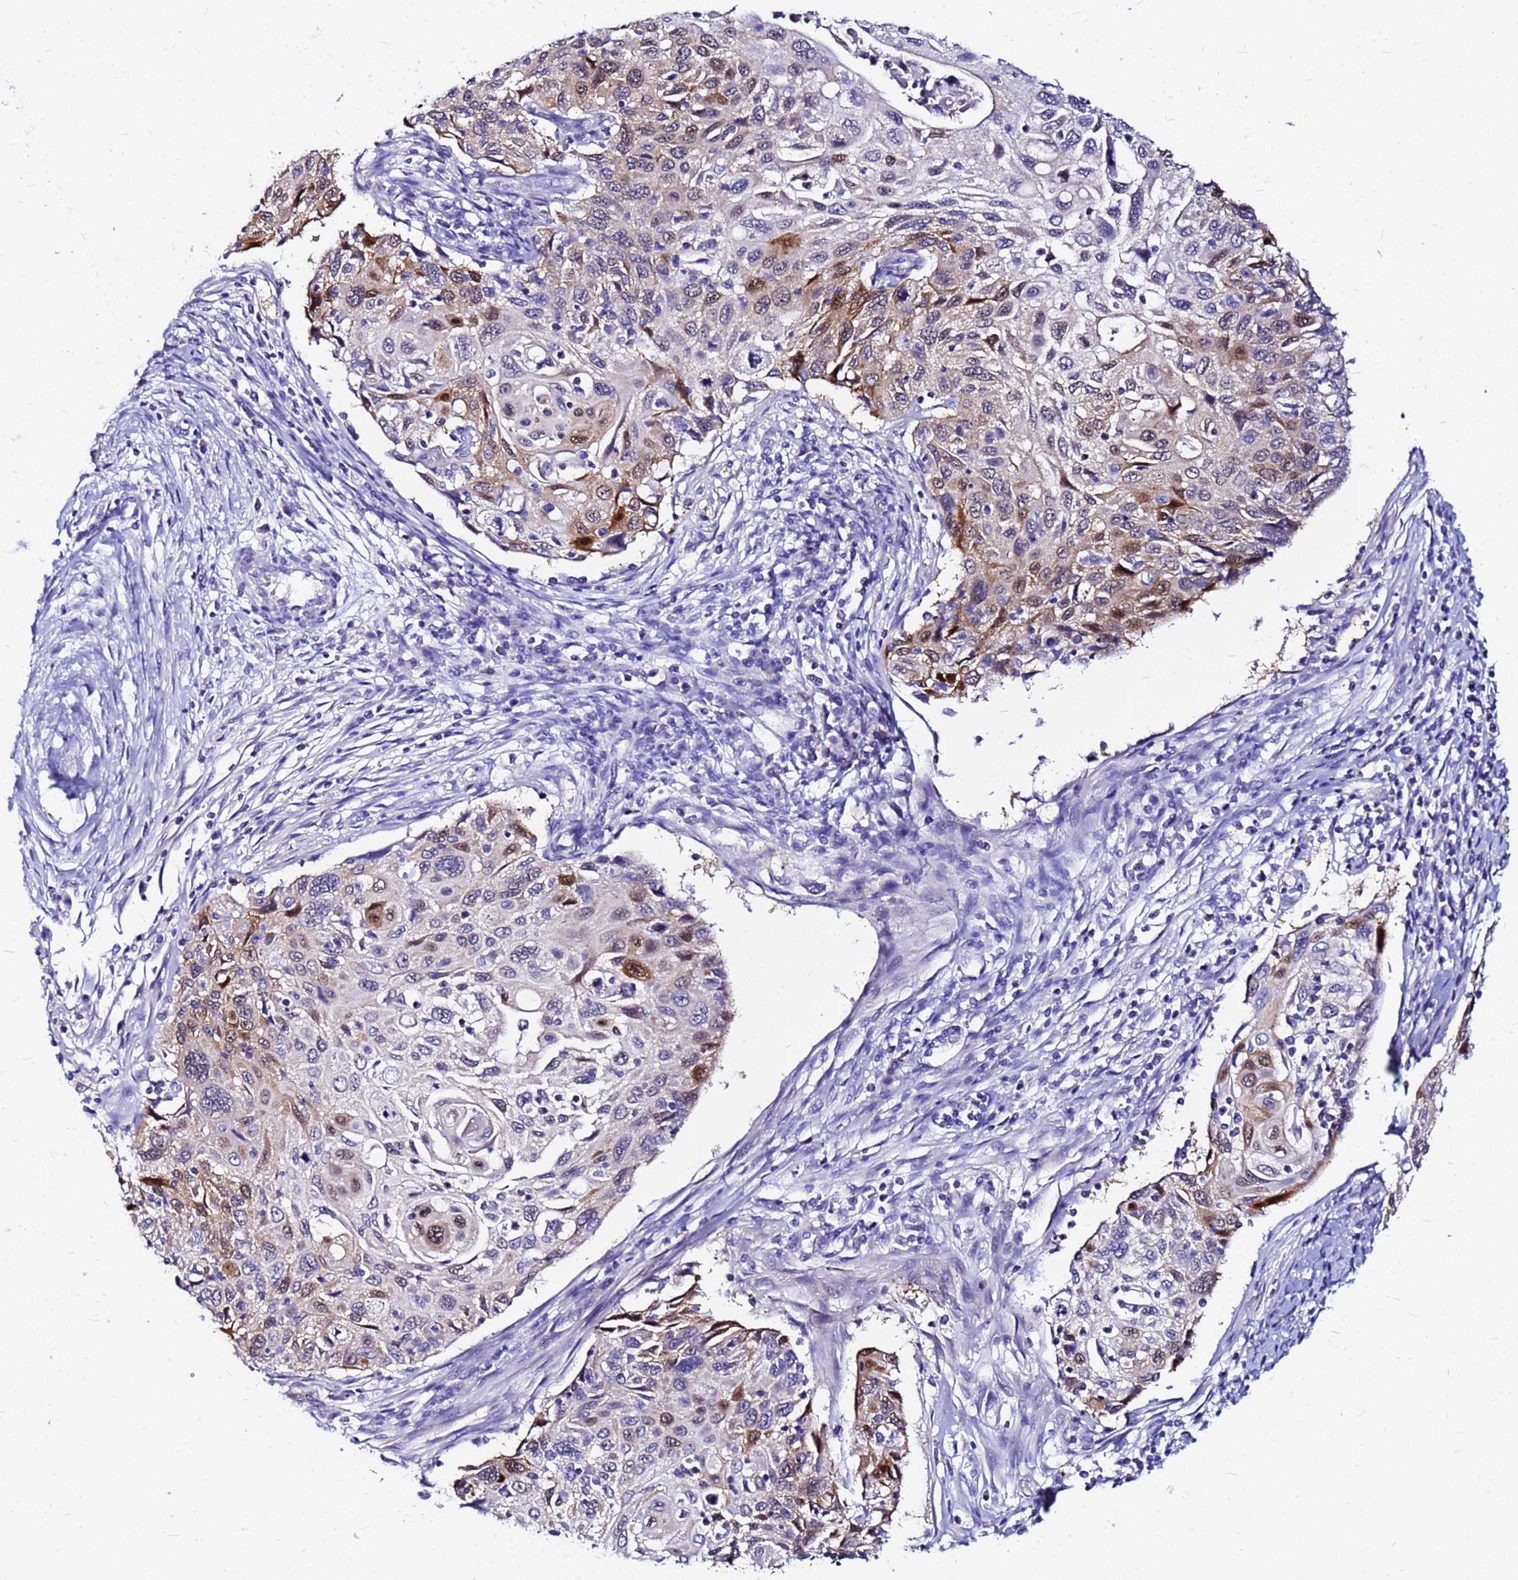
{"staining": {"intensity": "moderate", "quantity": "<25%", "location": "cytoplasmic/membranous,nuclear"}, "tissue": "cervical cancer", "cell_type": "Tumor cells", "image_type": "cancer", "snomed": [{"axis": "morphology", "description": "Squamous cell carcinoma, NOS"}, {"axis": "topography", "description": "Cervix"}], "caption": "Protein expression analysis of squamous cell carcinoma (cervical) demonstrates moderate cytoplasmic/membranous and nuclear positivity in approximately <25% of tumor cells.", "gene": "PPP1R14C", "patient": {"sex": "female", "age": 70}}